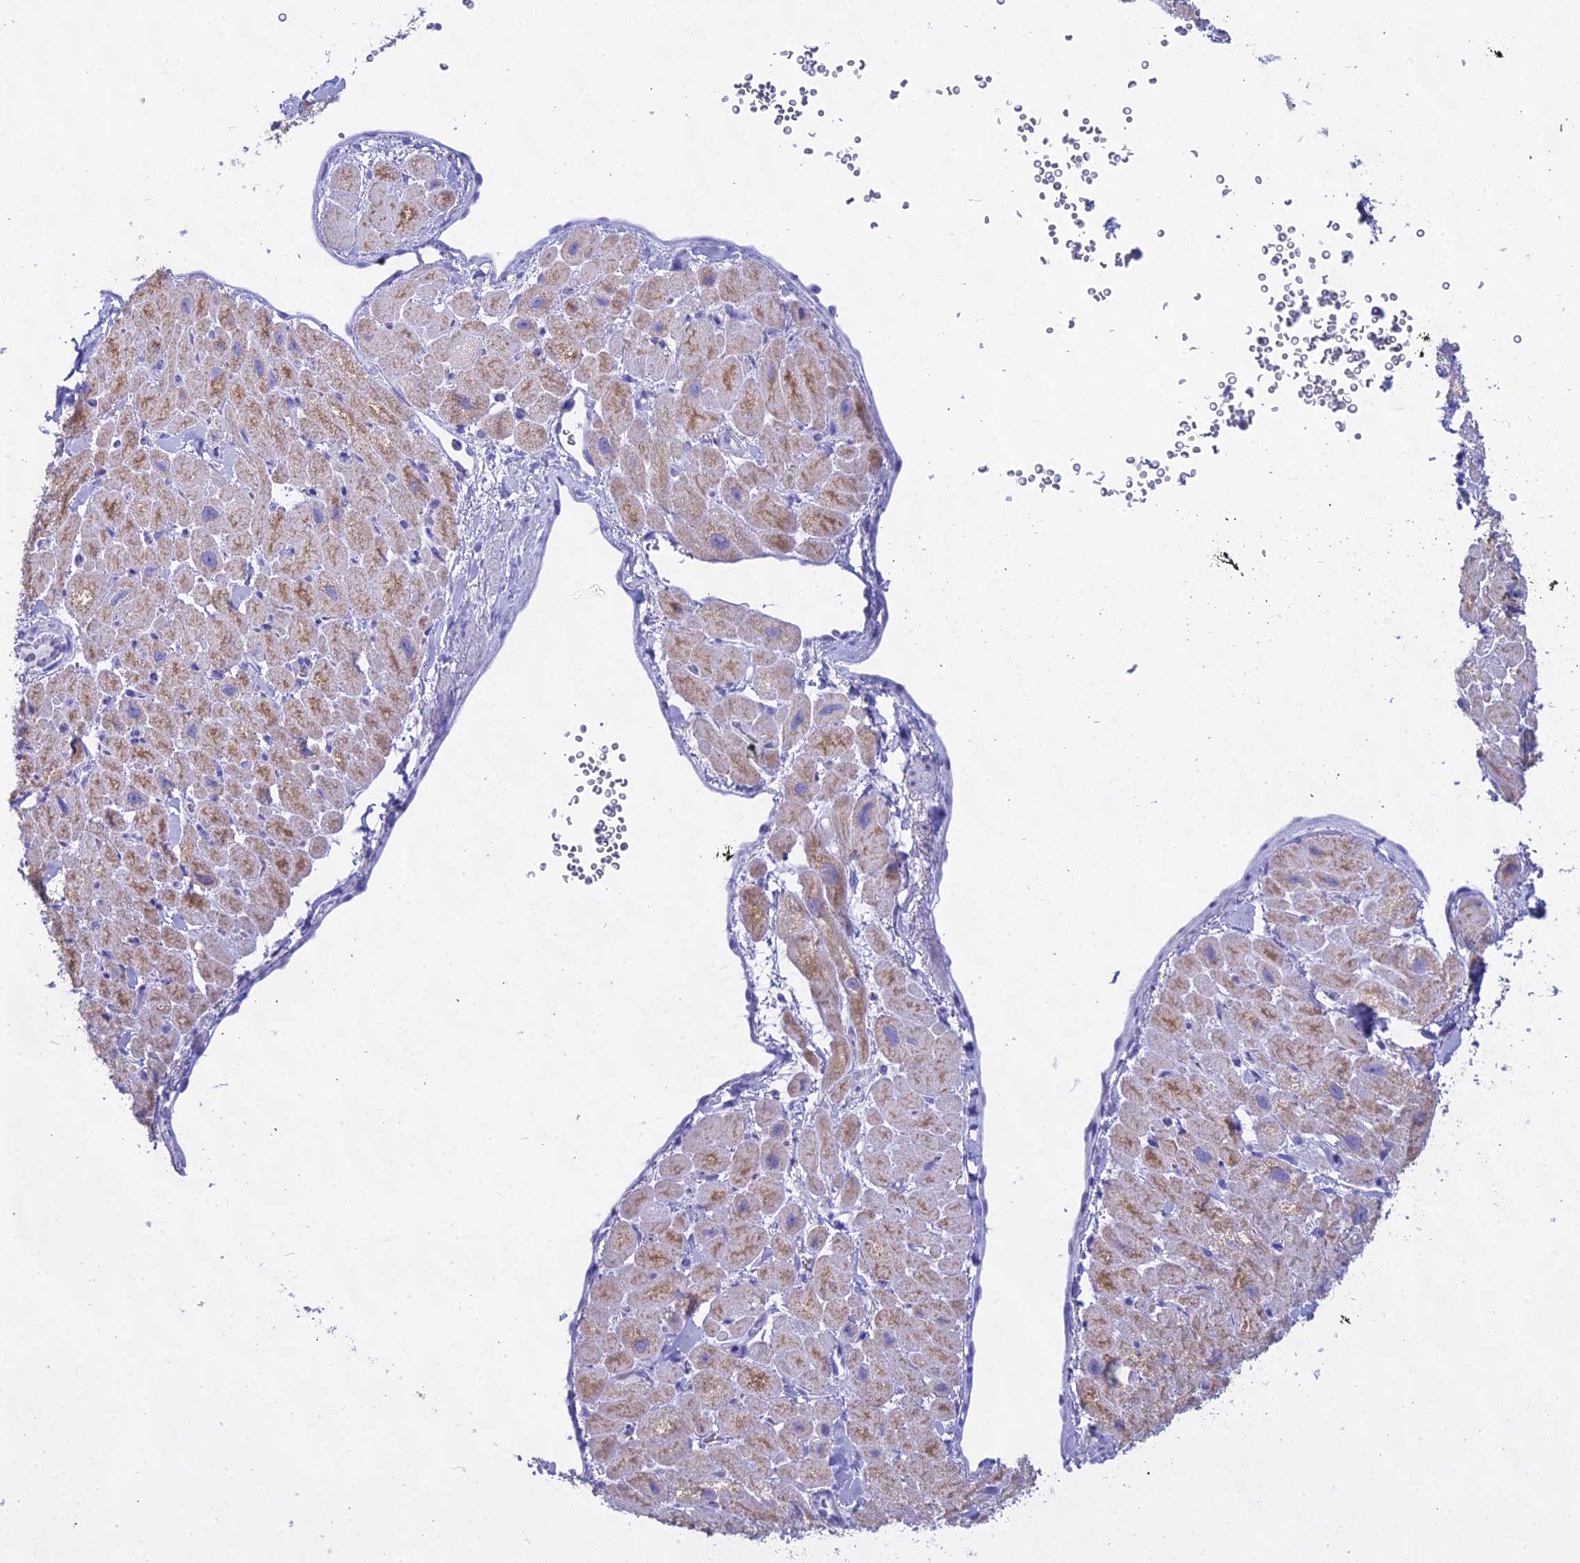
{"staining": {"intensity": "moderate", "quantity": "25%-75%", "location": "cytoplasmic/membranous"}, "tissue": "heart muscle", "cell_type": "Cardiomyocytes", "image_type": "normal", "snomed": [{"axis": "morphology", "description": "Normal tissue, NOS"}, {"axis": "topography", "description": "Heart"}], "caption": "High-magnification brightfield microscopy of unremarkable heart muscle stained with DAB (3,3'-diaminobenzidine) (brown) and counterstained with hematoxylin (blue). cardiomyocytes exhibit moderate cytoplasmic/membranous positivity is present in approximately25%-75% of cells. (DAB (3,3'-diaminobenzidine) IHC, brown staining for protein, blue staining for nuclei).", "gene": "CGB1", "patient": {"sex": "male", "age": 65}}